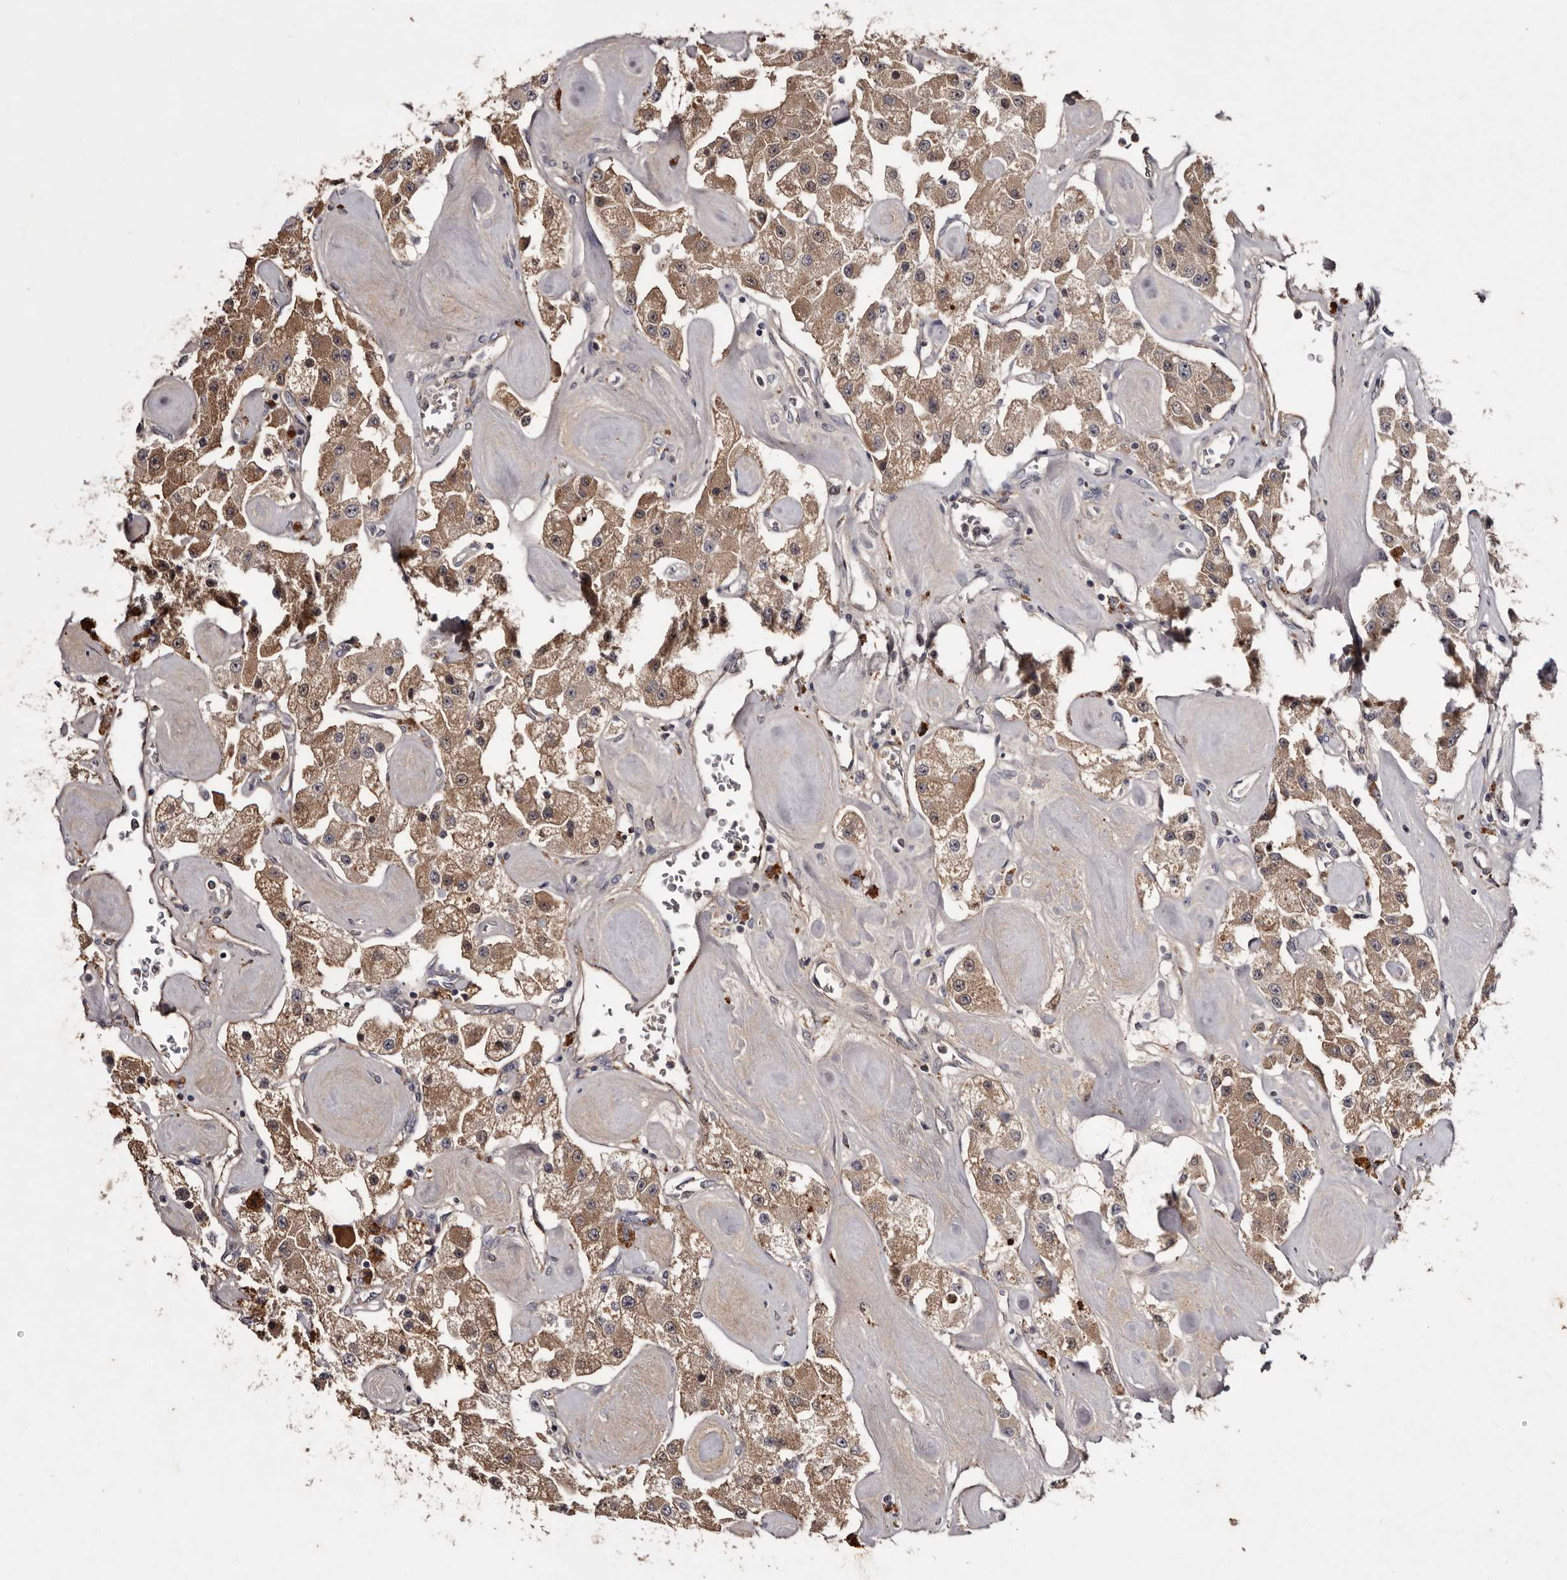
{"staining": {"intensity": "weak", "quantity": ">75%", "location": "cytoplasmic/membranous"}, "tissue": "carcinoid", "cell_type": "Tumor cells", "image_type": "cancer", "snomed": [{"axis": "morphology", "description": "Carcinoid, malignant, NOS"}, {"axis": "topography", "description": "Pancreas"}], "caption": "Carcinoid (malignant) was stained to show a protein in brown. There is low levels of weak cytoplasmic/membranous positivity in about >75% of tumor cells.", "gene": "CYP1B1", "patient": {"sex": "male", "age": 41}}